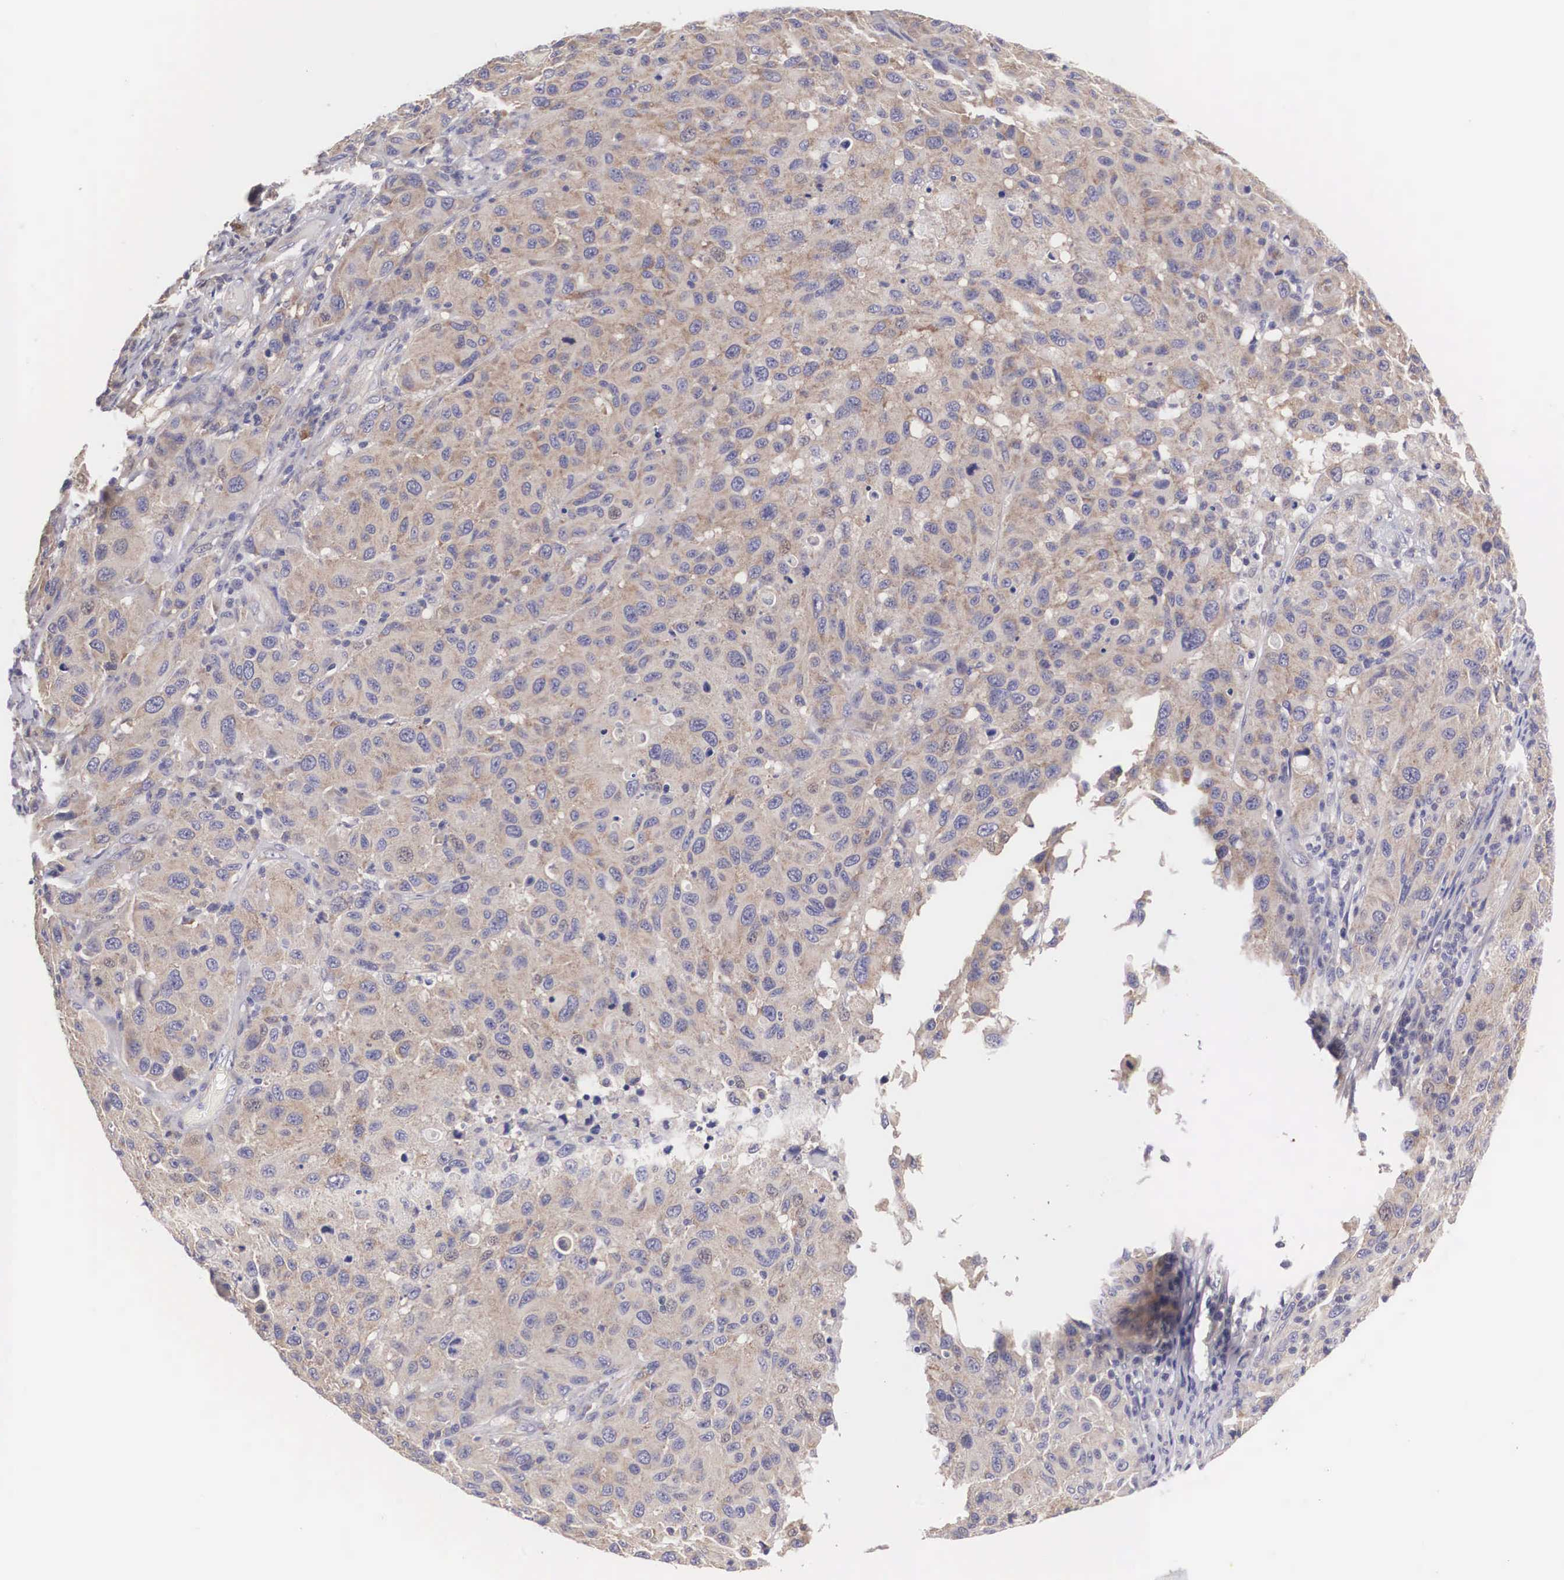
{"staining": {"intensity": "weak", "quantity": ">75%", "location": "cytoplasmic/membranous"}, "tissue": "melanoma", "cell_type": "Tumor cells", "image_type": "cancer", "snomed": [{"axis": "morphology", "description": "Malignant melanoma, NOS"}, {"axis": "topography", "description": "Skin"}], "caption": "Brown immunohistochemical staining in human melanoma displays weak cytoplasmic/membranous staining in about >75% of tumor cells.", "gene": "TXLNG", "patient": {"sex": "female", "age": 77}}